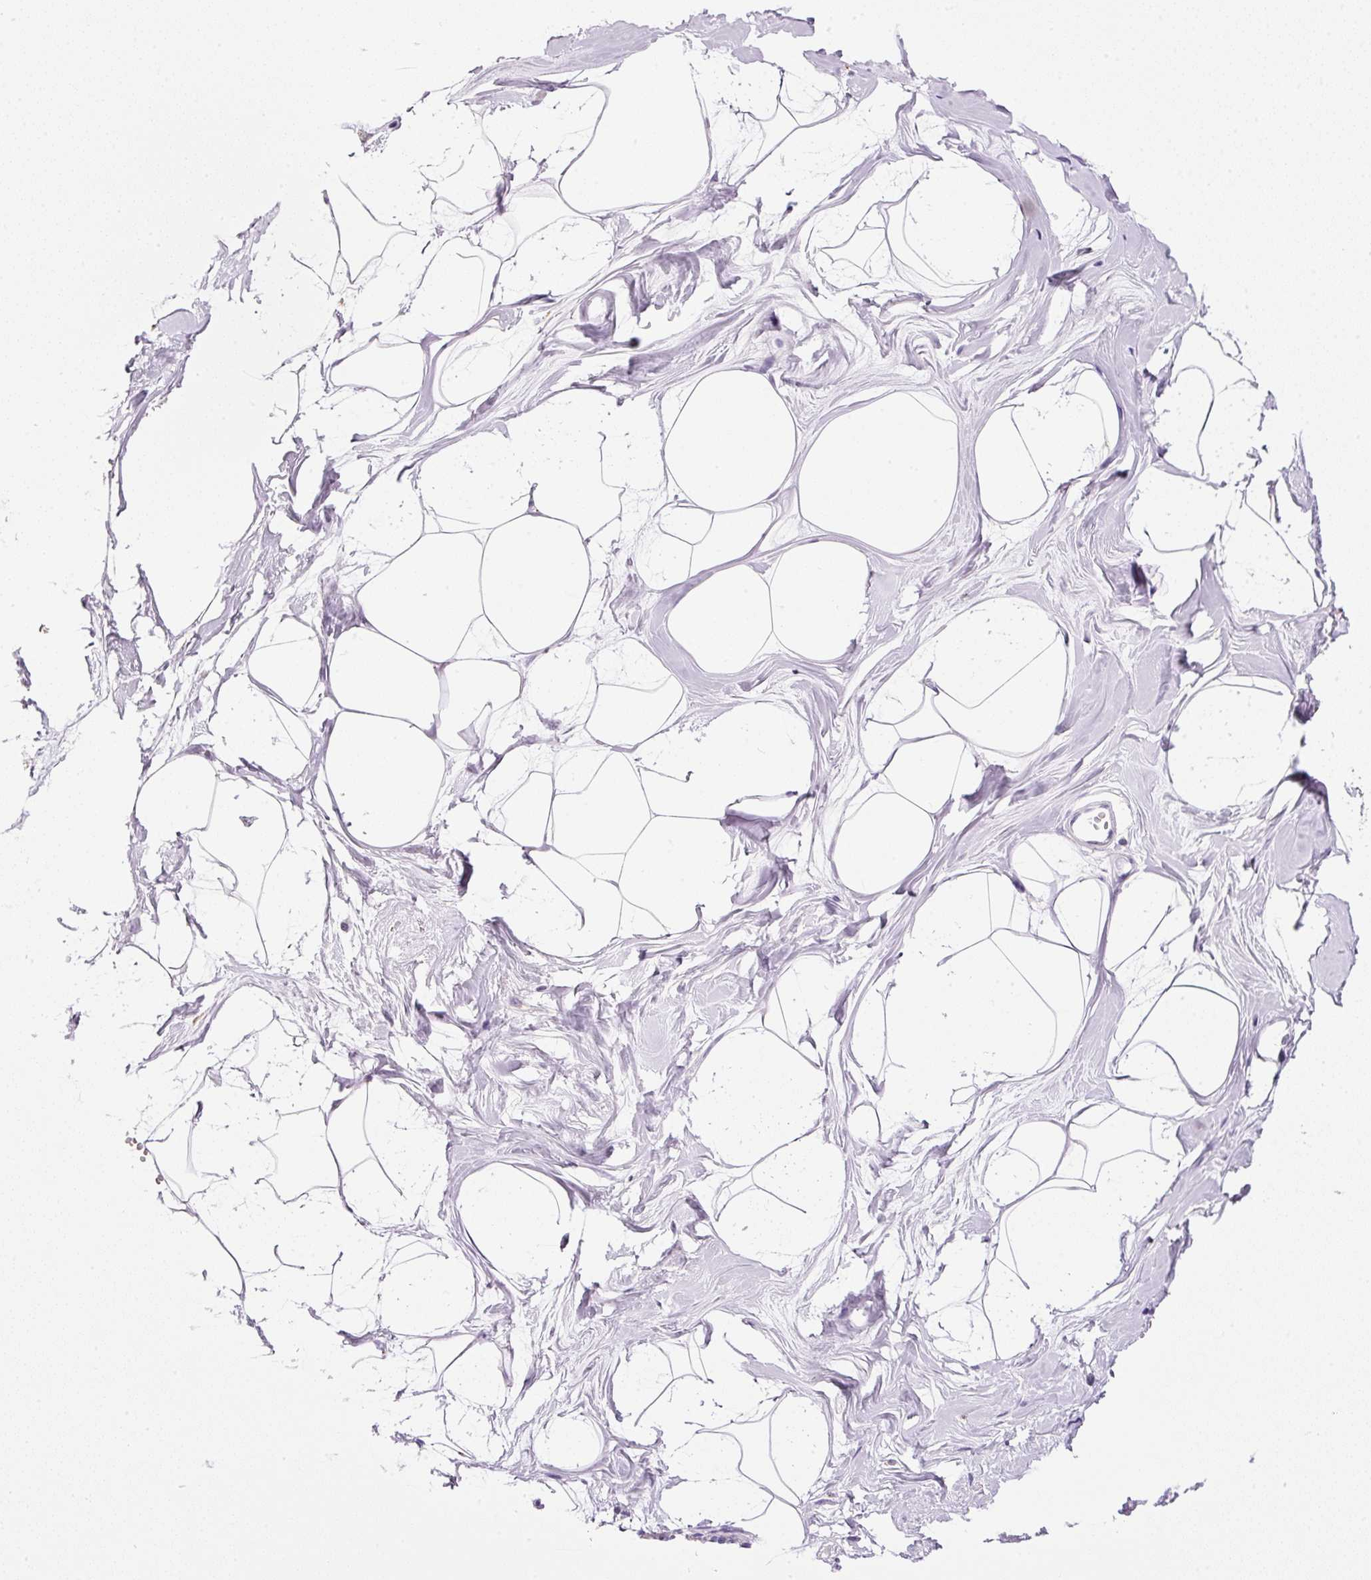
{"staining": {"intensity": "negative", "quantity": "none", "location": "none"}, "tissue": "breast", "cell_type": "Adipocytes", "image_type": "normal", "snomed": [{"axis": "morphology", "description": "Normal tissue, NOS"}, {"axis": "topography", "description": "Breast"}], "caption": "Immunohistochemistry image of normal breast: breast stained with DAB demonstrates no significant protein staining in adipocytes.", "gene": "ZNF639", "patient": {"sex": "female", "age": 45}}